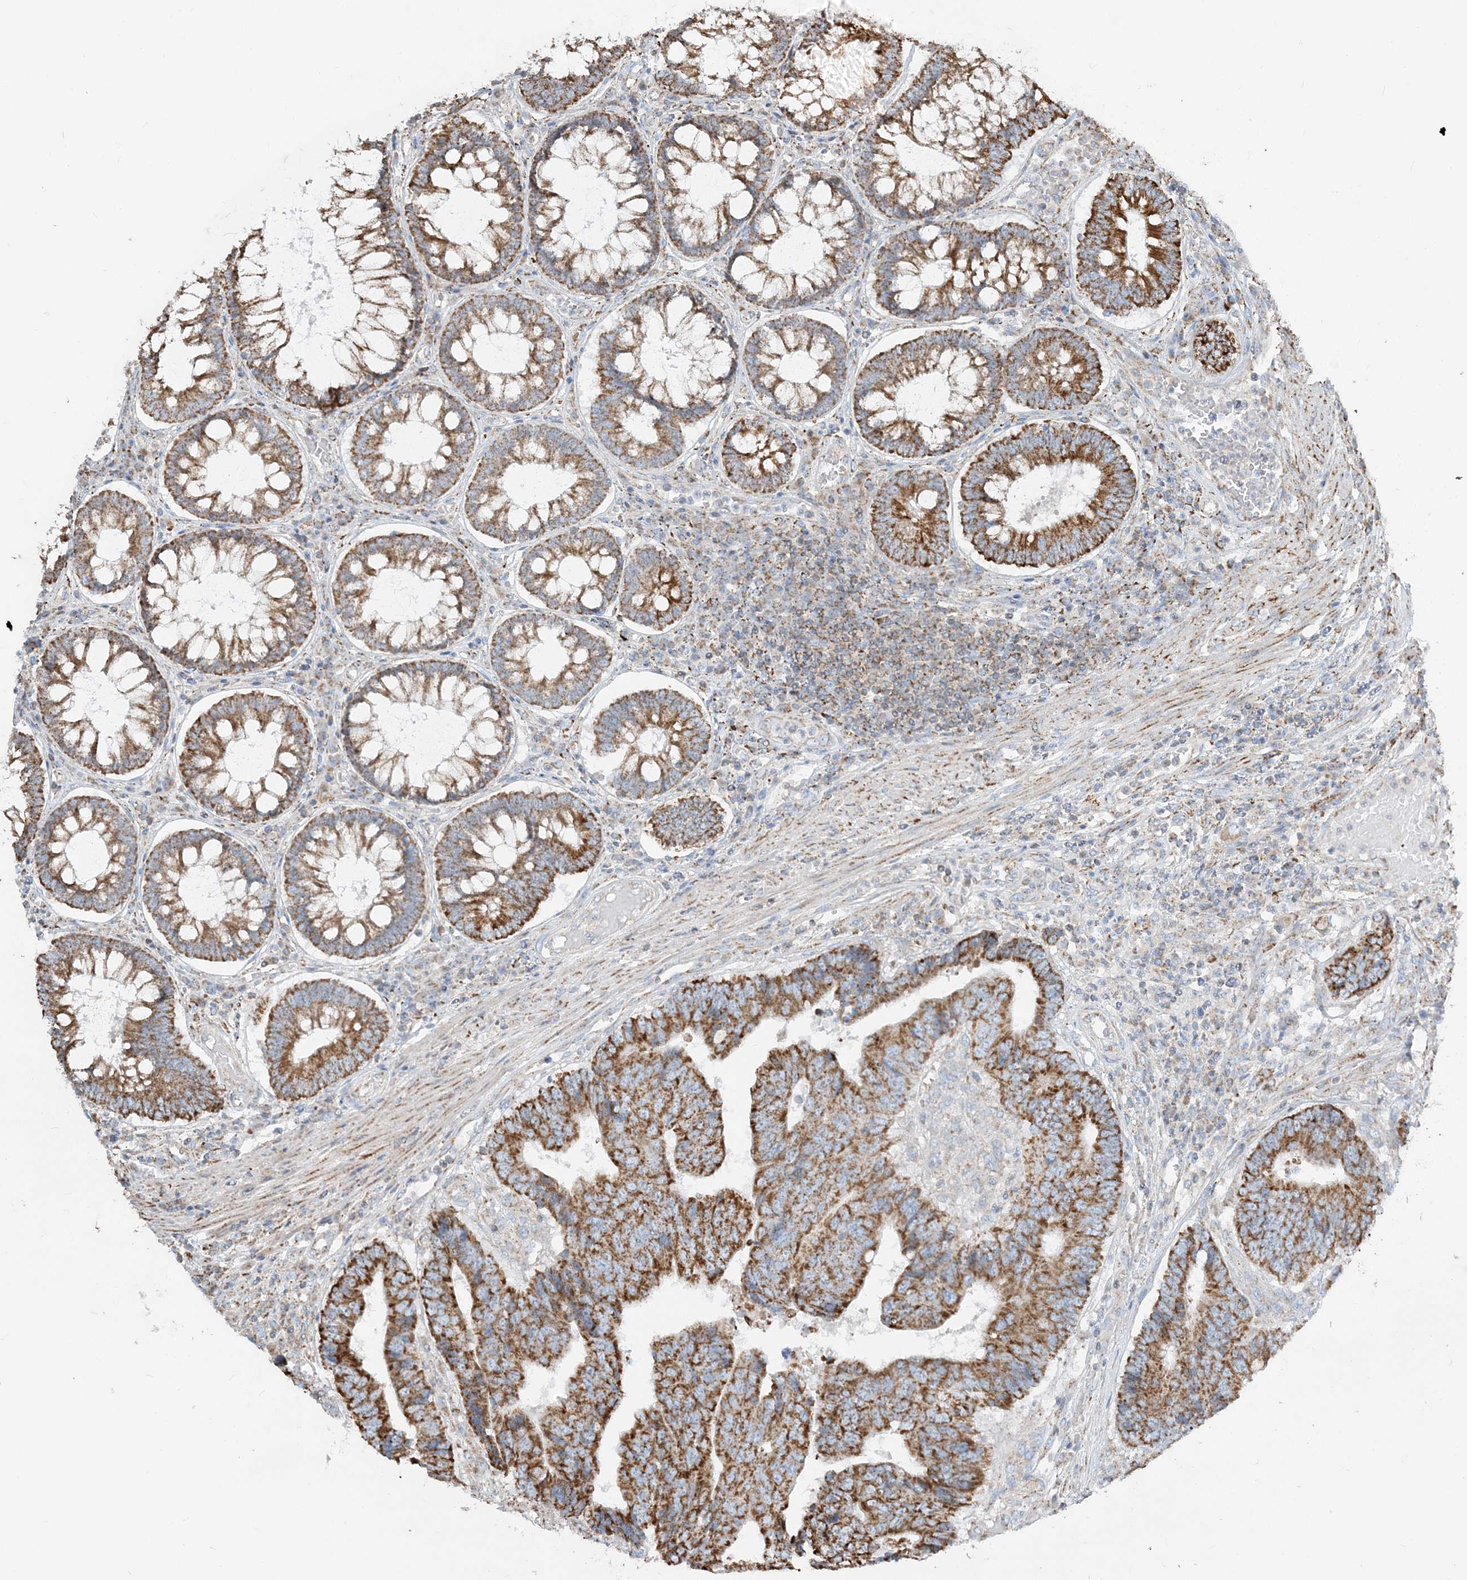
{"staining": {"intensity": "strong", "quantity": ">75%", "location": "cytoplasmic/membranous"}, "tissue": "colorectal cancer", "cell_type": "Tumor cells", "image_type": "cancer", "snomed": [{"axis": "morphology", "description": "Adenocarcinoma, NOS"}, {"axis": "topography", "description": "Rectum"}], "caption": "Human colorectal cancer stained with a protein marker reveals strong staining in tumor cells.", "gene": "RAB11FIP3", "patient": {"sex": "male", "age": 84}}